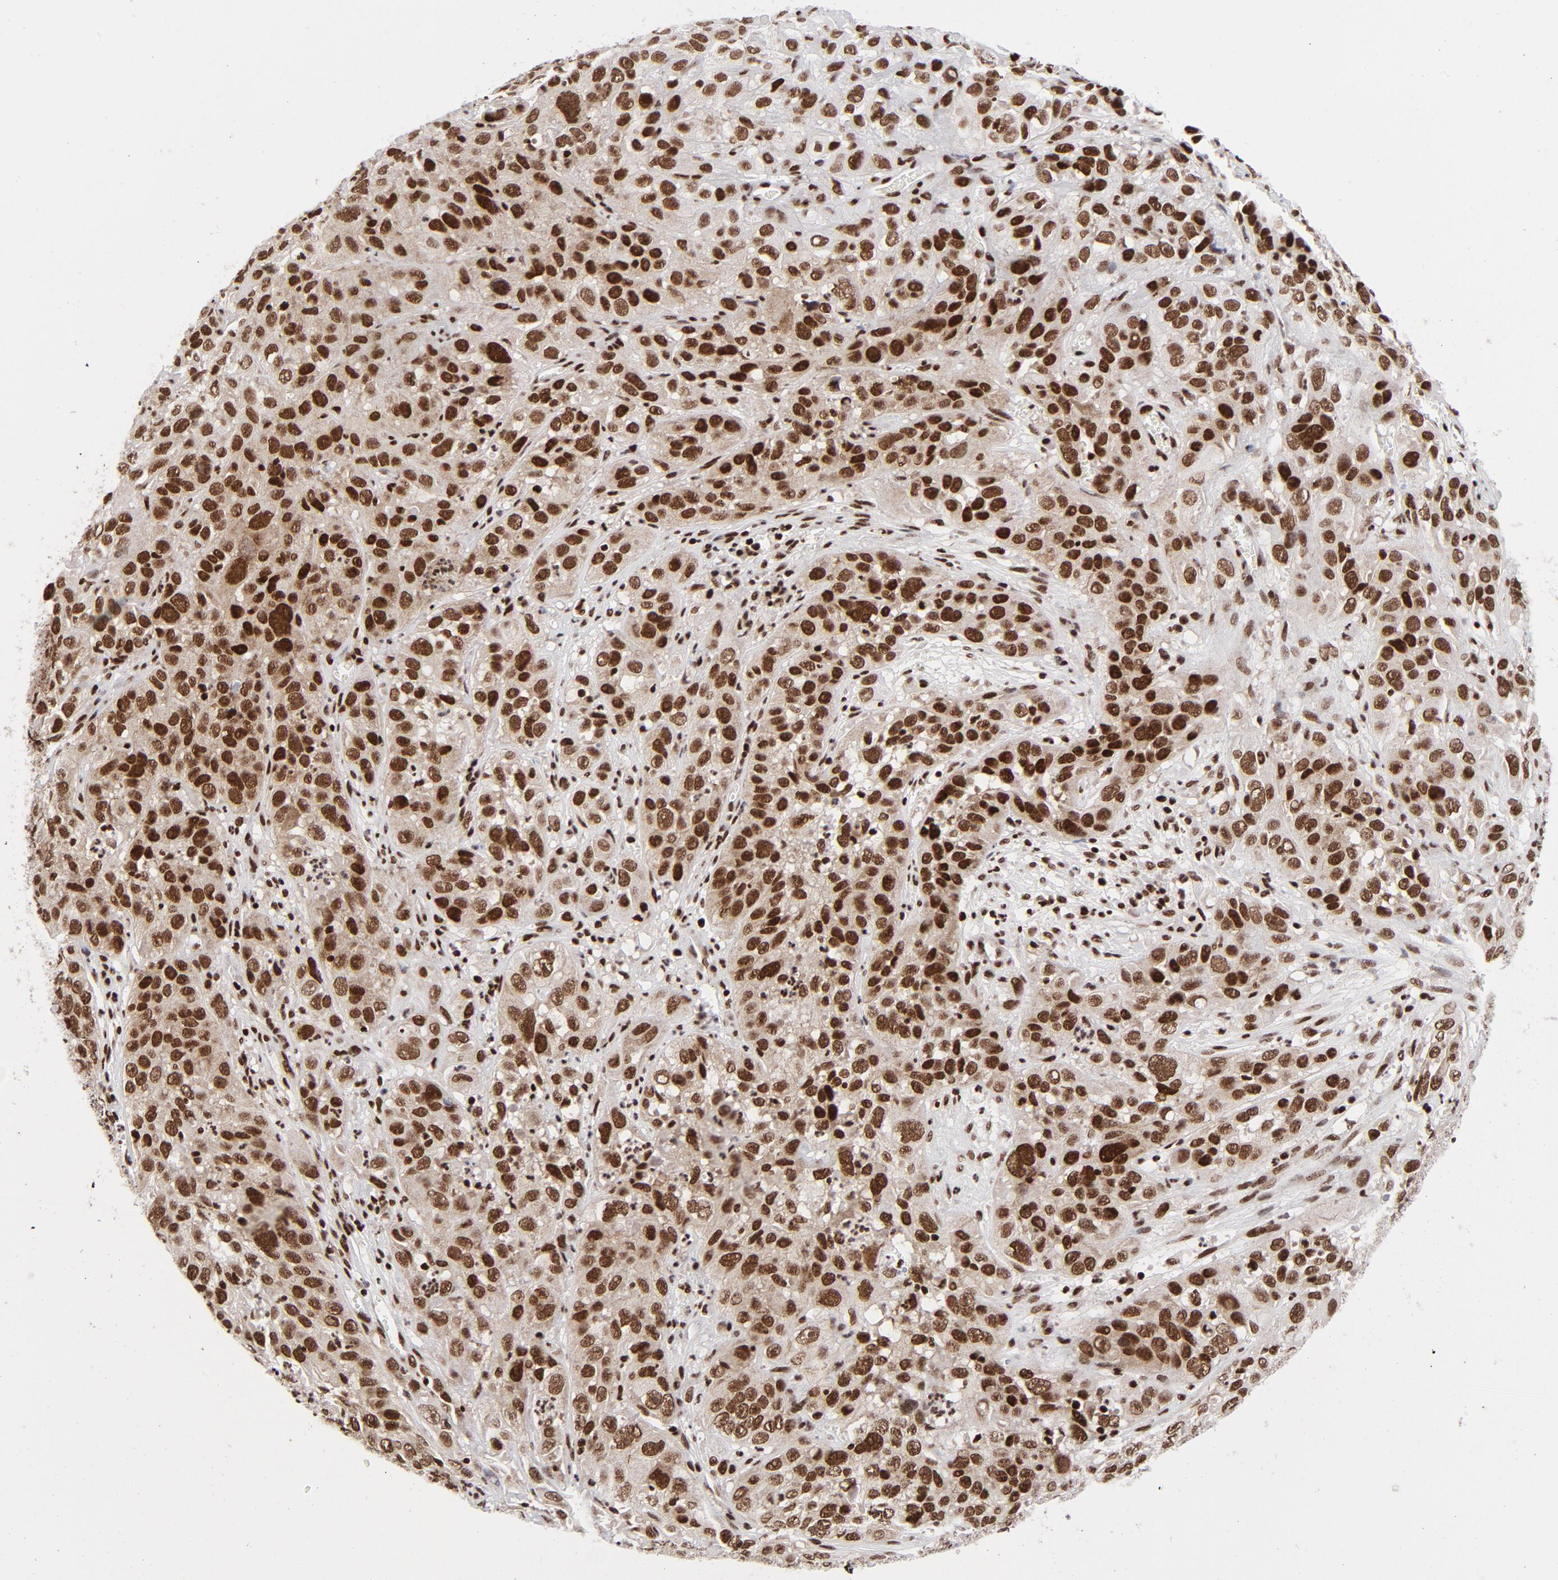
{"staining": {"intensity": "strong", "quantity": ">75%", "location": "nuclear"}, "tissue": "cervical cancer", "cell_type": "Tumor cells", "image_type": "cancer", "snomed": [{"axis": "morphology", "description": "Squamous cell carcinoma, NOS"}, {"axis": "topography", "description": "Cervix"}], "caption": "Human squamous cell carcinoma (cervical) stained with a protein marker demonstrates strong staining in tumor cells.", "gene": "NFYB", "patient": {"sex": "female", "age": 32}}